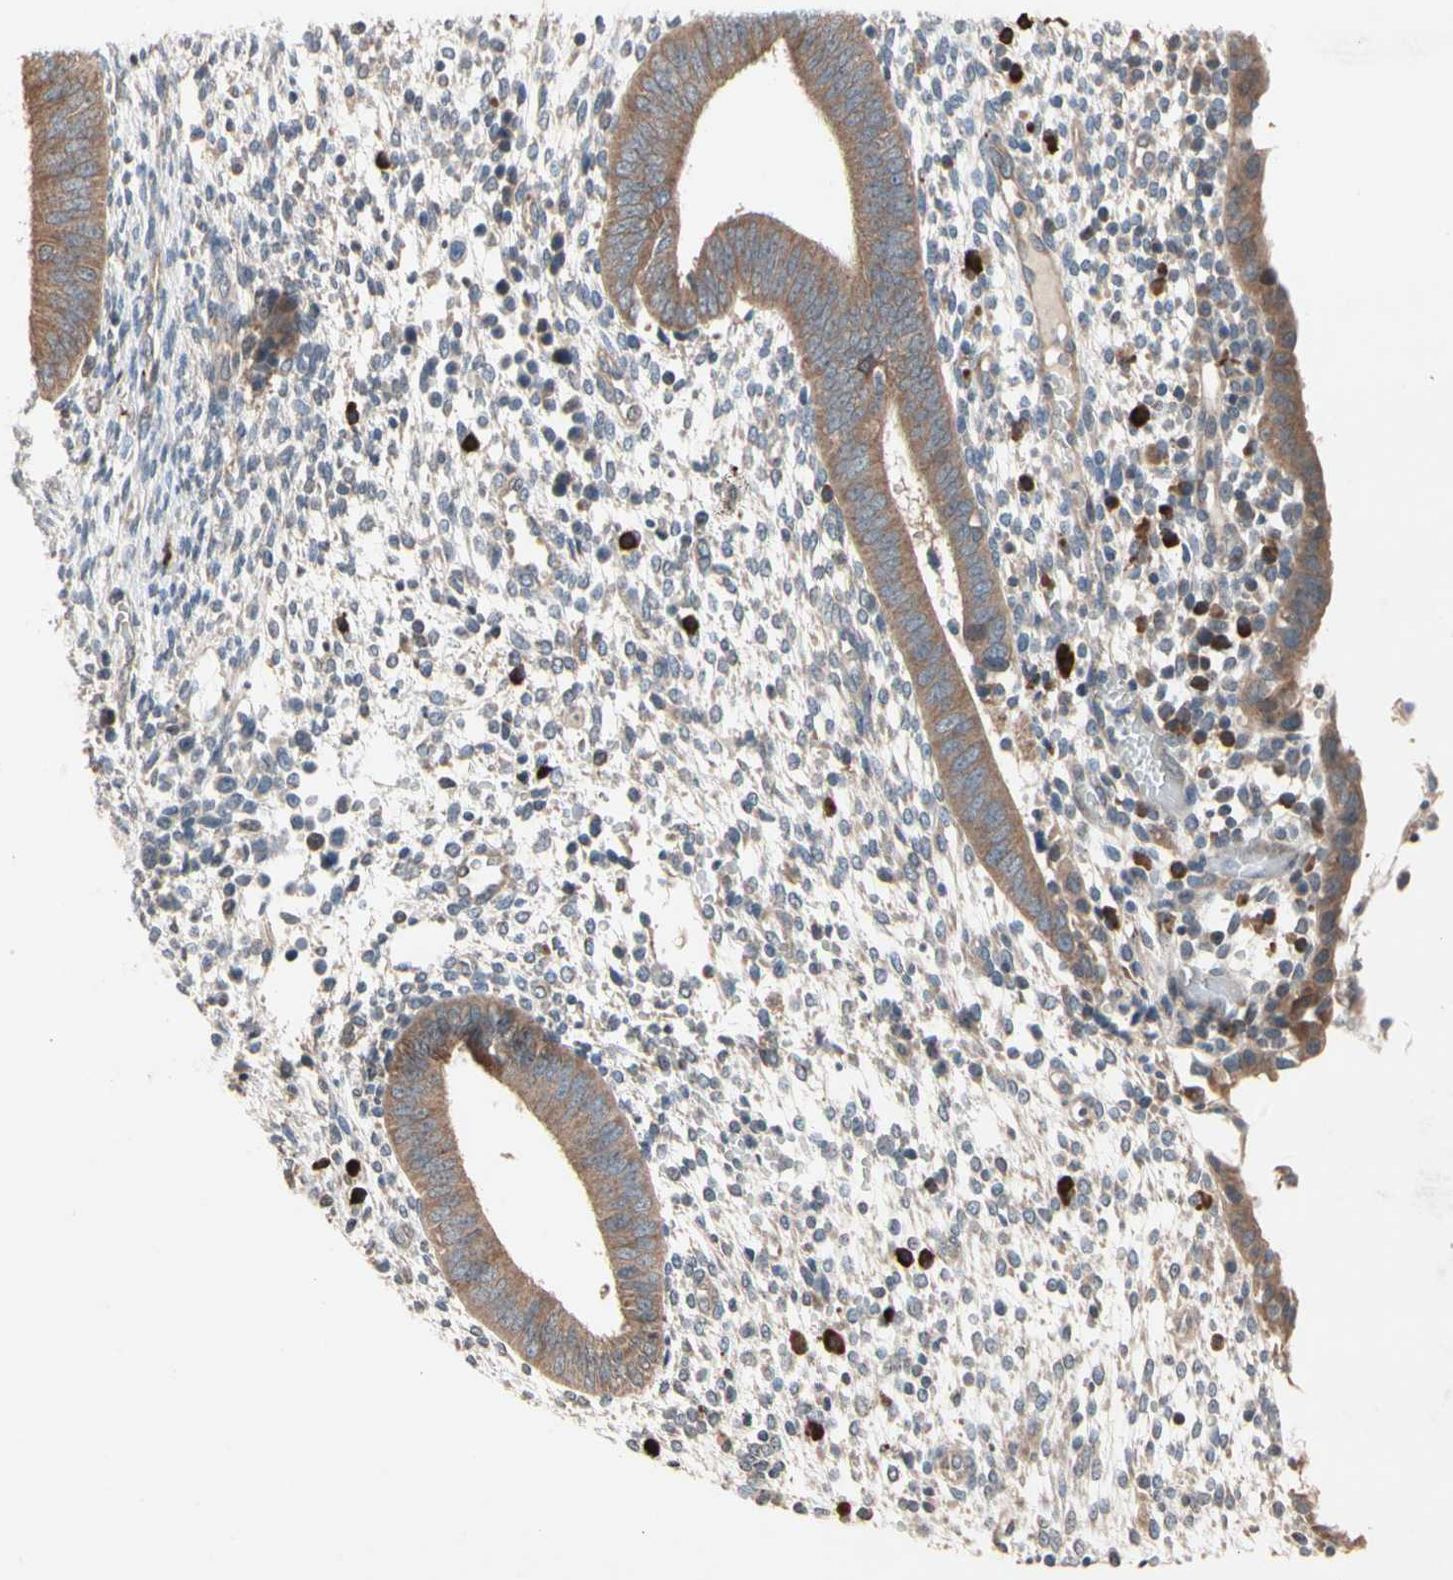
{"staining": {"intensity": "weak", "quantity": ">75%", "location": "cytoplasmic/membranous"}, "tissue": "endometrium", "cell_type": "Cells in endometrial stroma", "image_type": "normal", "snomed": [{"axis": "morphology", "description": "Normal tissue, NOS"}, {"axis": "topography", "description": "Endometrium"}], "caption": "Protein analysis of benign endometrium displays weak cytoplasmic/membranous positivity in about >75% of cells in endometrial stroma.", "gene": "PRDX4", "patient": {"sex": "female", "age": 35}}